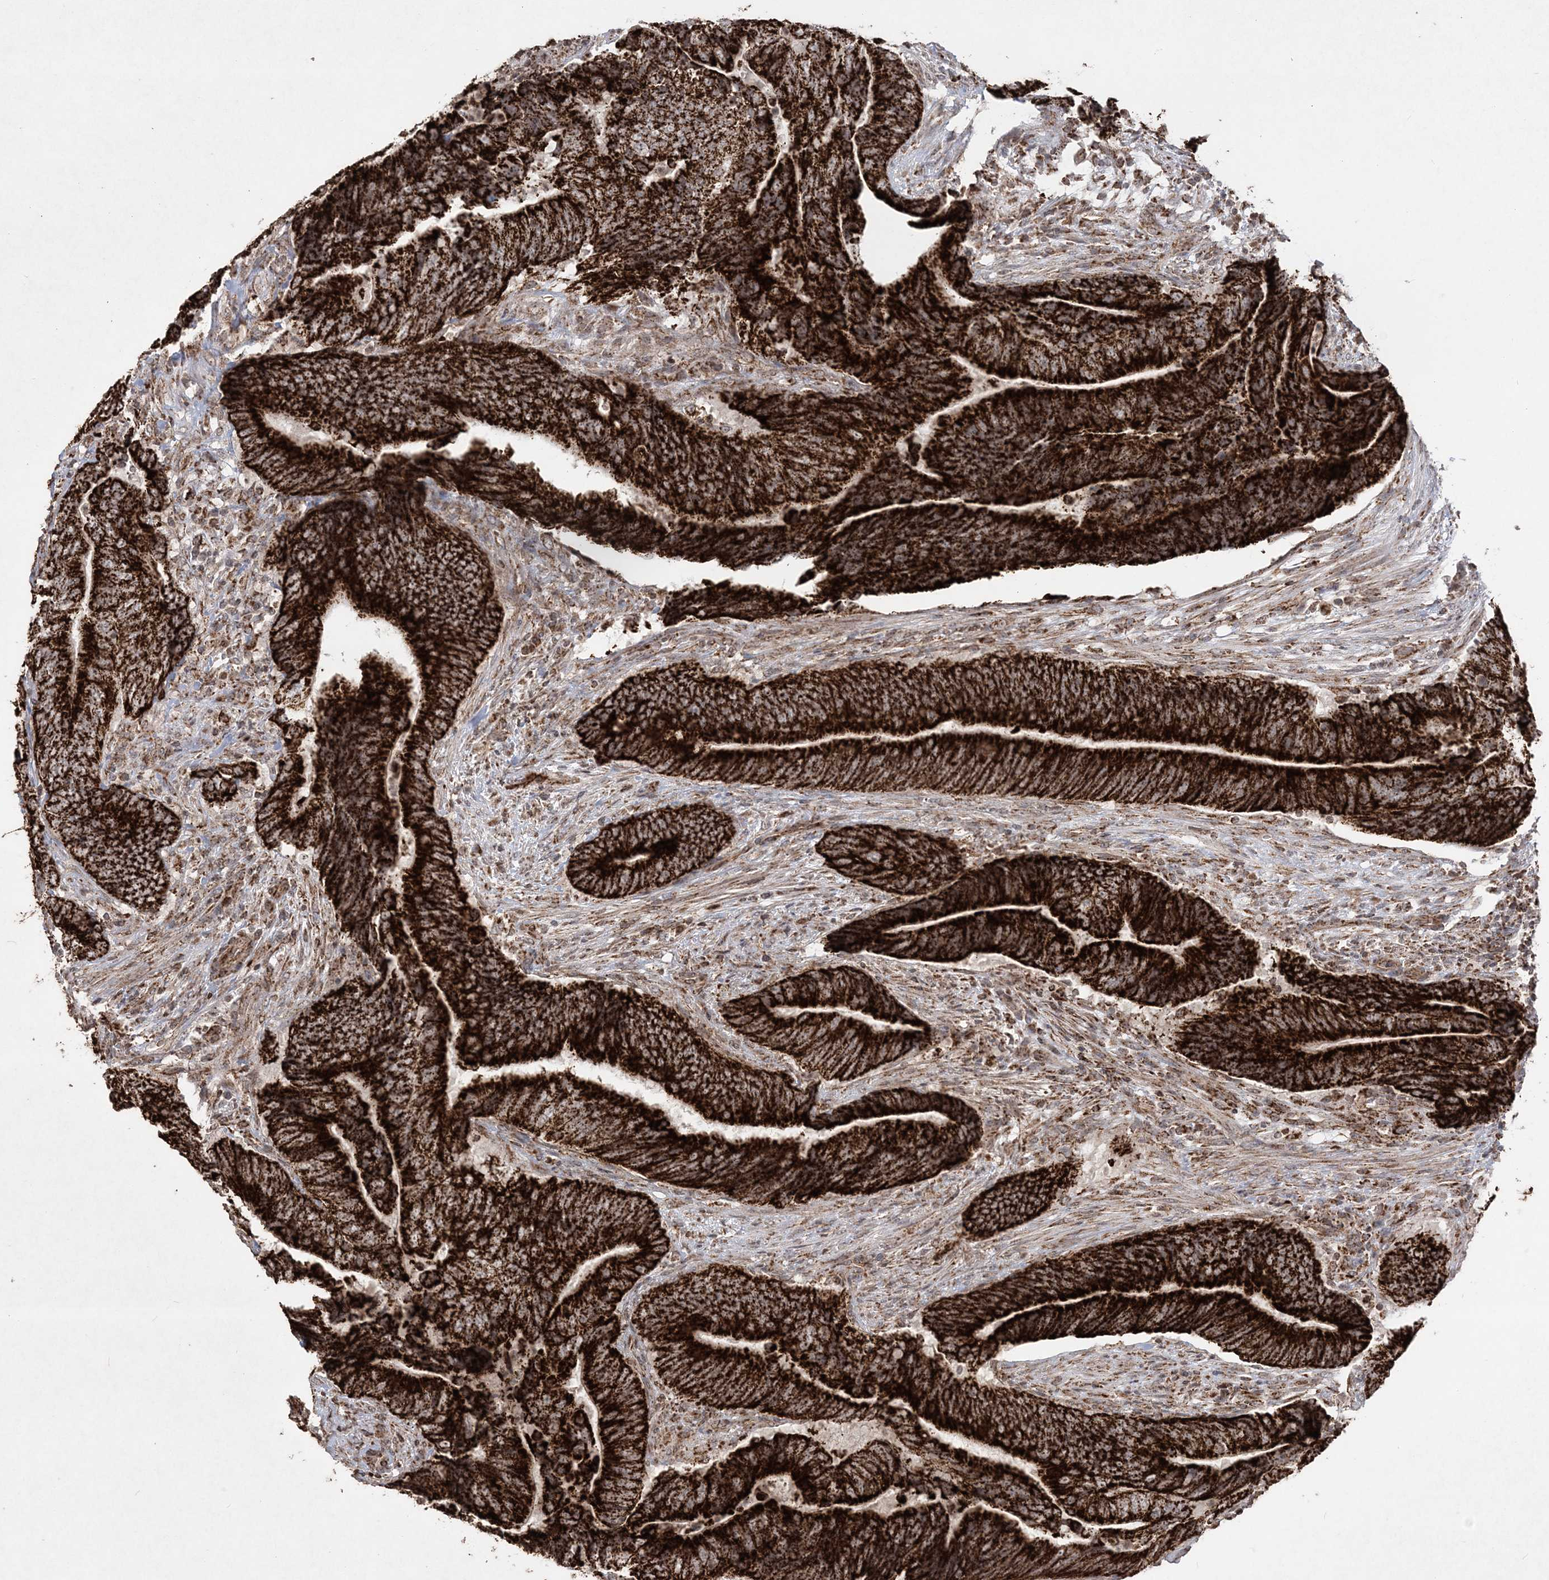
{"staining": {"intensity": "strong", "quantity": ">75%", "location": "cytoplasmic/membranous"}, "tissue": "colorectal cancer", "cell_type": "Tumor cells", "image_type": "cancer", "snomed": [{"axis": "morphology", "description": "Normal tissue, NOS"}, {"axis": "morphology", "description": "Adenocarcinoma, NOS"}, {"axis": "topography", "description": "Colon"}], "caption": "IHC image of human adenocarcinoma (colorectal) stained for a protein (brown), which displays high levels of strong cytoplasmic/membranous staining in about >75% of tumor cells.", "gene": "LRPPRC", "patient": {"sex": "male", "age": 56}}